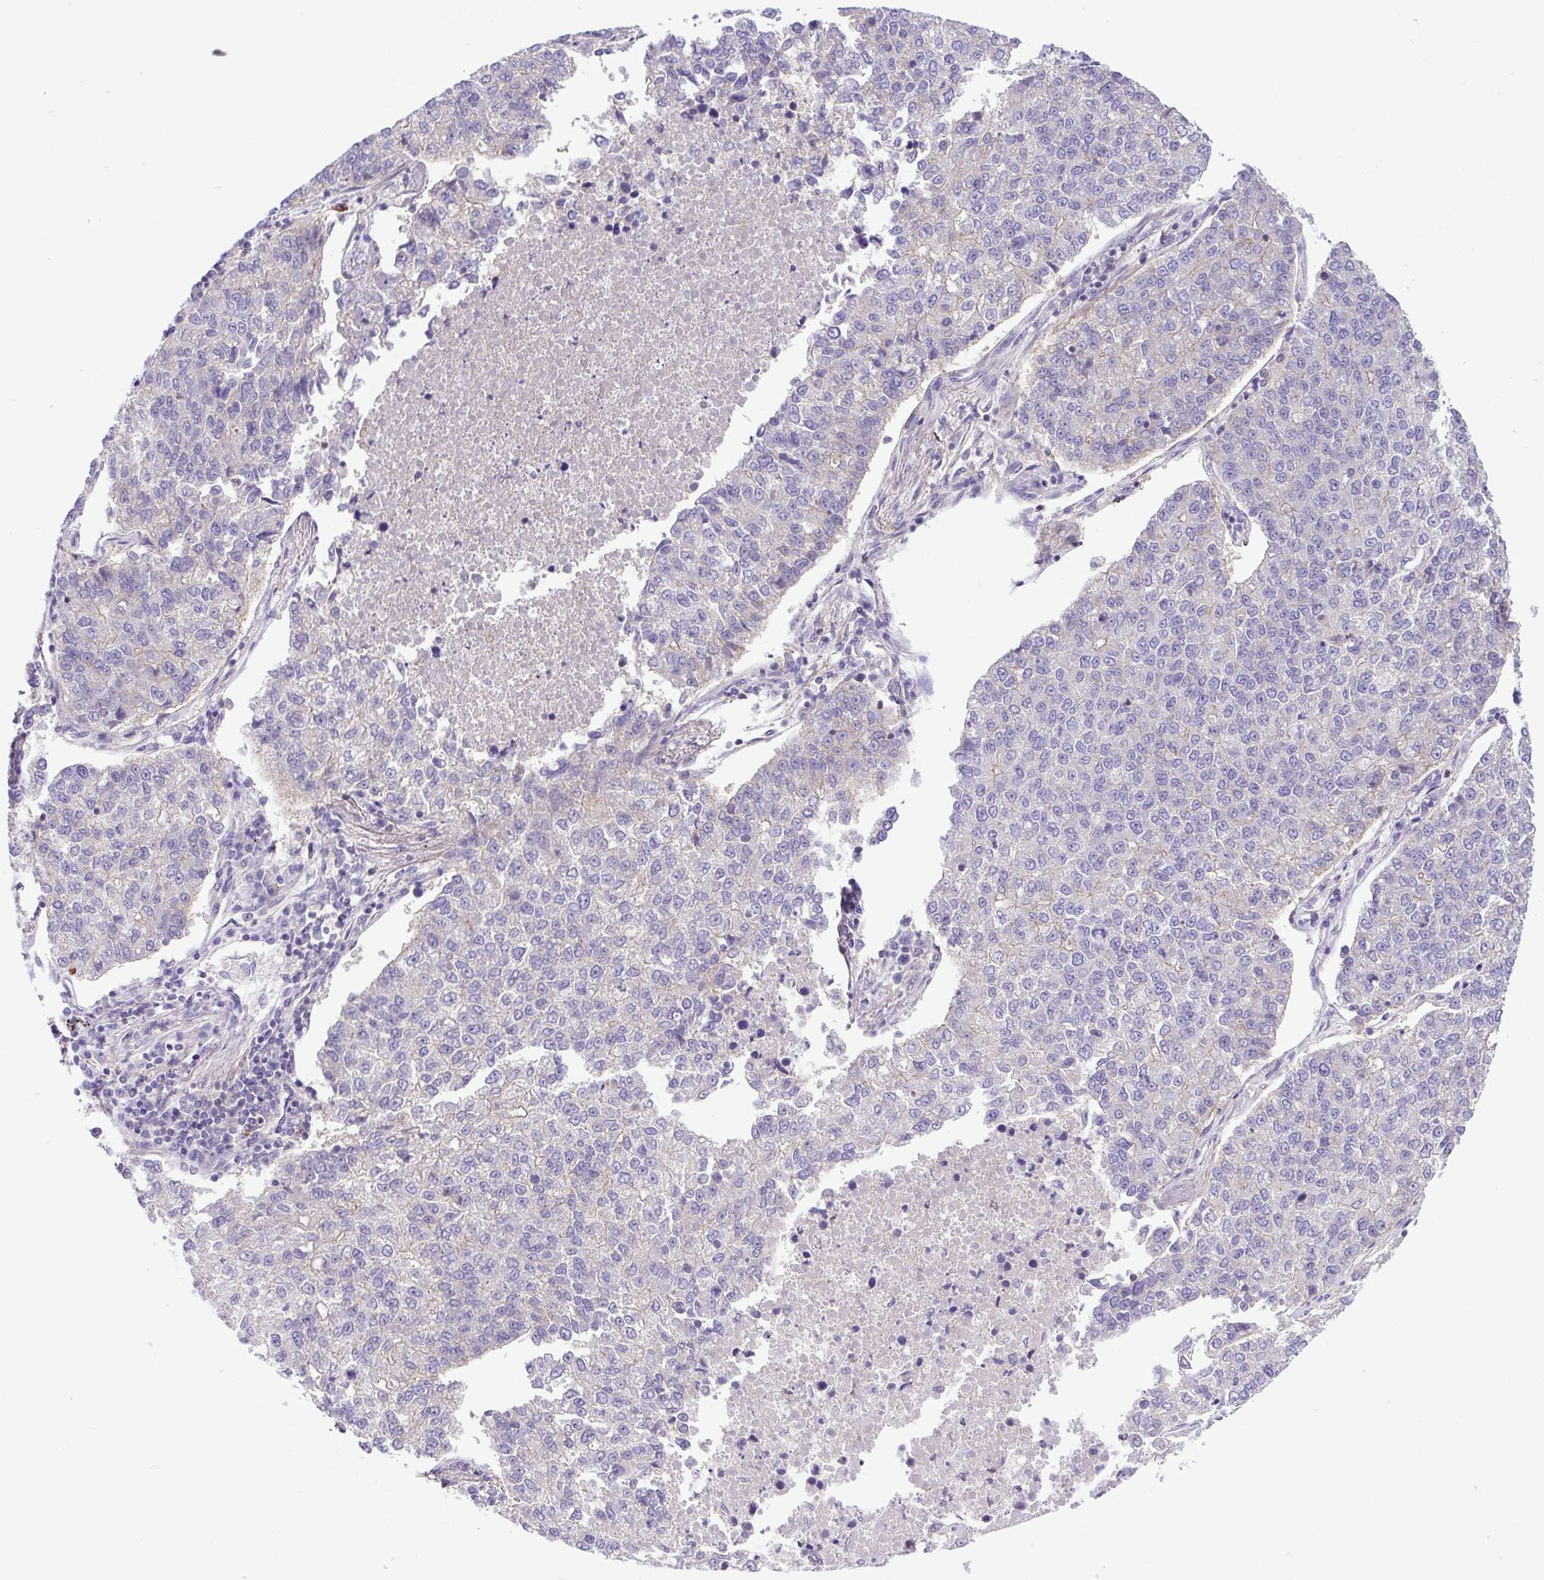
{"staining": {"intensity": "negative", "quantity": "none", "location": "none"}, "tissue": "lung cancer", "cell_type": "Tumor cells", "image_type": "cancer", "snomed": [{"axis": "morphology", "description": "Adenocarcinoma, NOS"}, {"axis": "topography", "description": "Lung"}], "caption": "The image reveals no significant expression in tumor cells of lung adenocarcinoma.", "gene": "NPTN", "patient": {"sex": "male", "age": 49}}